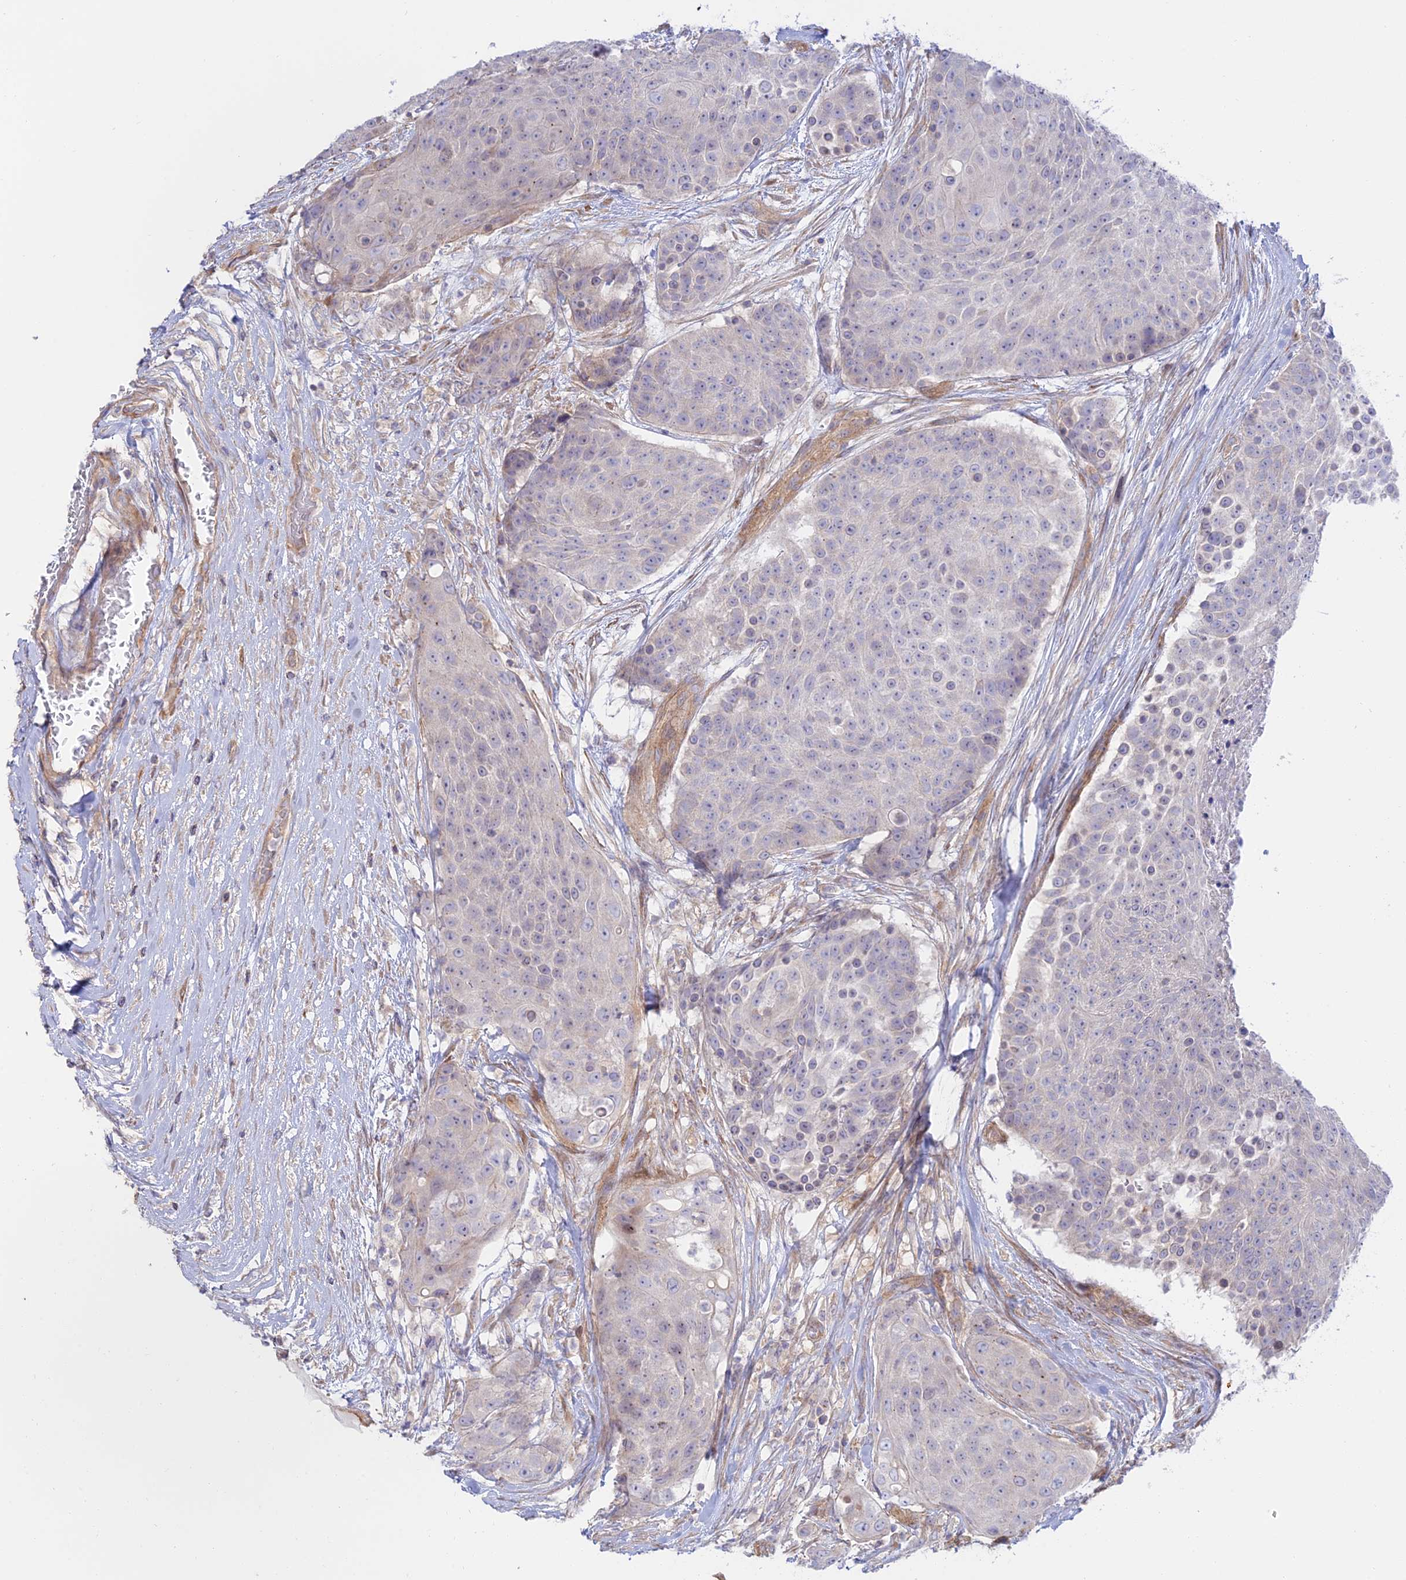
{"staining": {"intensity": "negative", "quantity": "none", "location": "none"}, "tissue": "urothelial cancer", "cell_type": "Tumor cells", "image_type": "cancer", "snomed": [{"axis": "morphology", "description": "Urothelial carcinoma, High grade"}, {"axis": "topography", "description": "Urinary bladder"}], "caption": "This is an immunohistochemistry photomicrograph of human urothelial cancer. There is no expression in tumor cells.", "gene": "KCNAB1", "patient": {"sex": "female", "age": 63}}